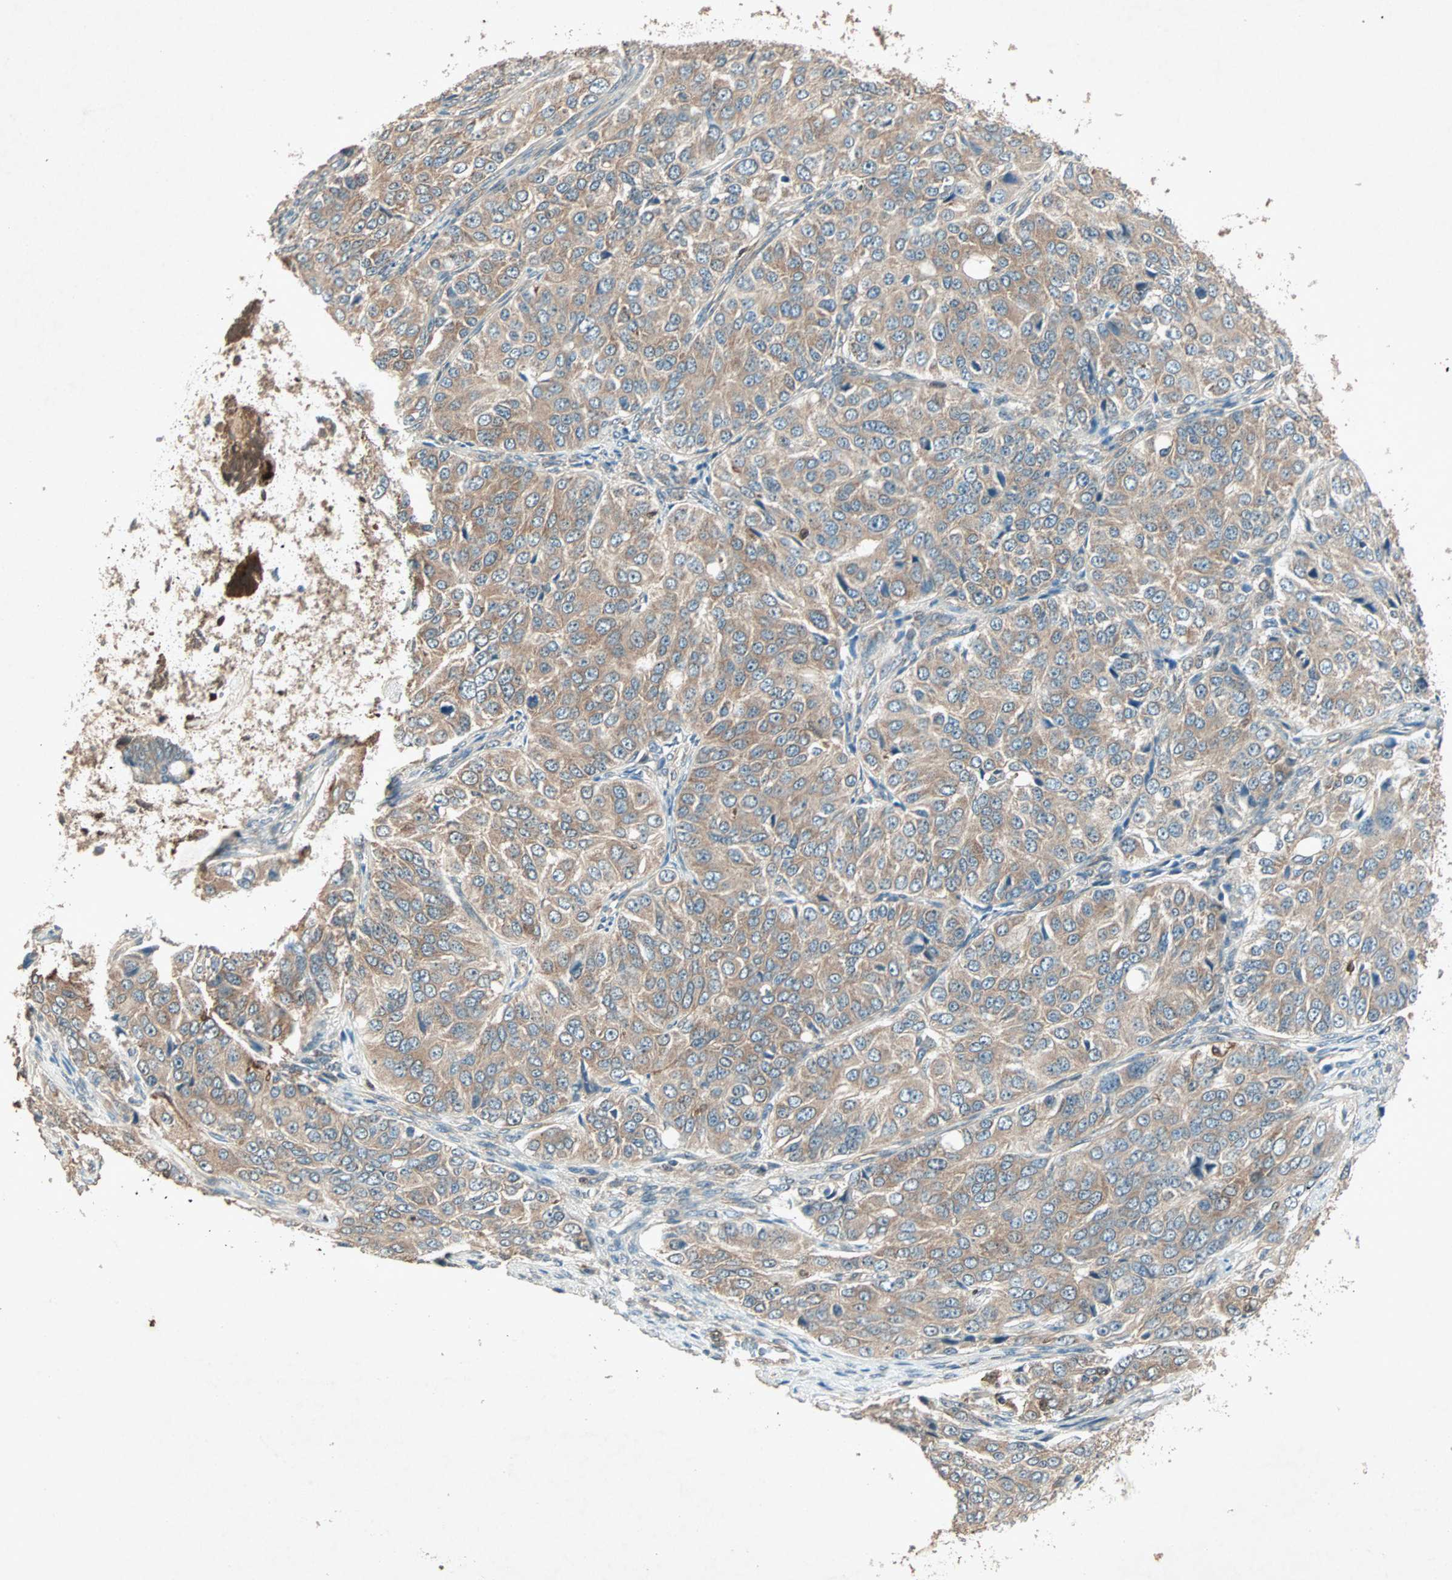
{"staining": {"intensity": "weak", "quantity": ">75%", "location": "cytoplasmic/membranous"}, "tissue": "ovarian cancer", "cell_type": "Tumor cells", "image_type": "cancer", "snomed": [{"axis": "morphology", "description": "Carcinoma, endometroid"}, {"axis": "topography", "description": "Ovary"}], "caption": "Immunohistochemical staining of human ovarian endometroid carcinoma demonstrates low levels of weak cytoplasmic/membranous protein expression in approximately >75% of tumor cells. (Brightfield microscopy of DAB IHC at high magnification).", "gene": "SDSL", "patient": {"sex": "female", "age": 51}}